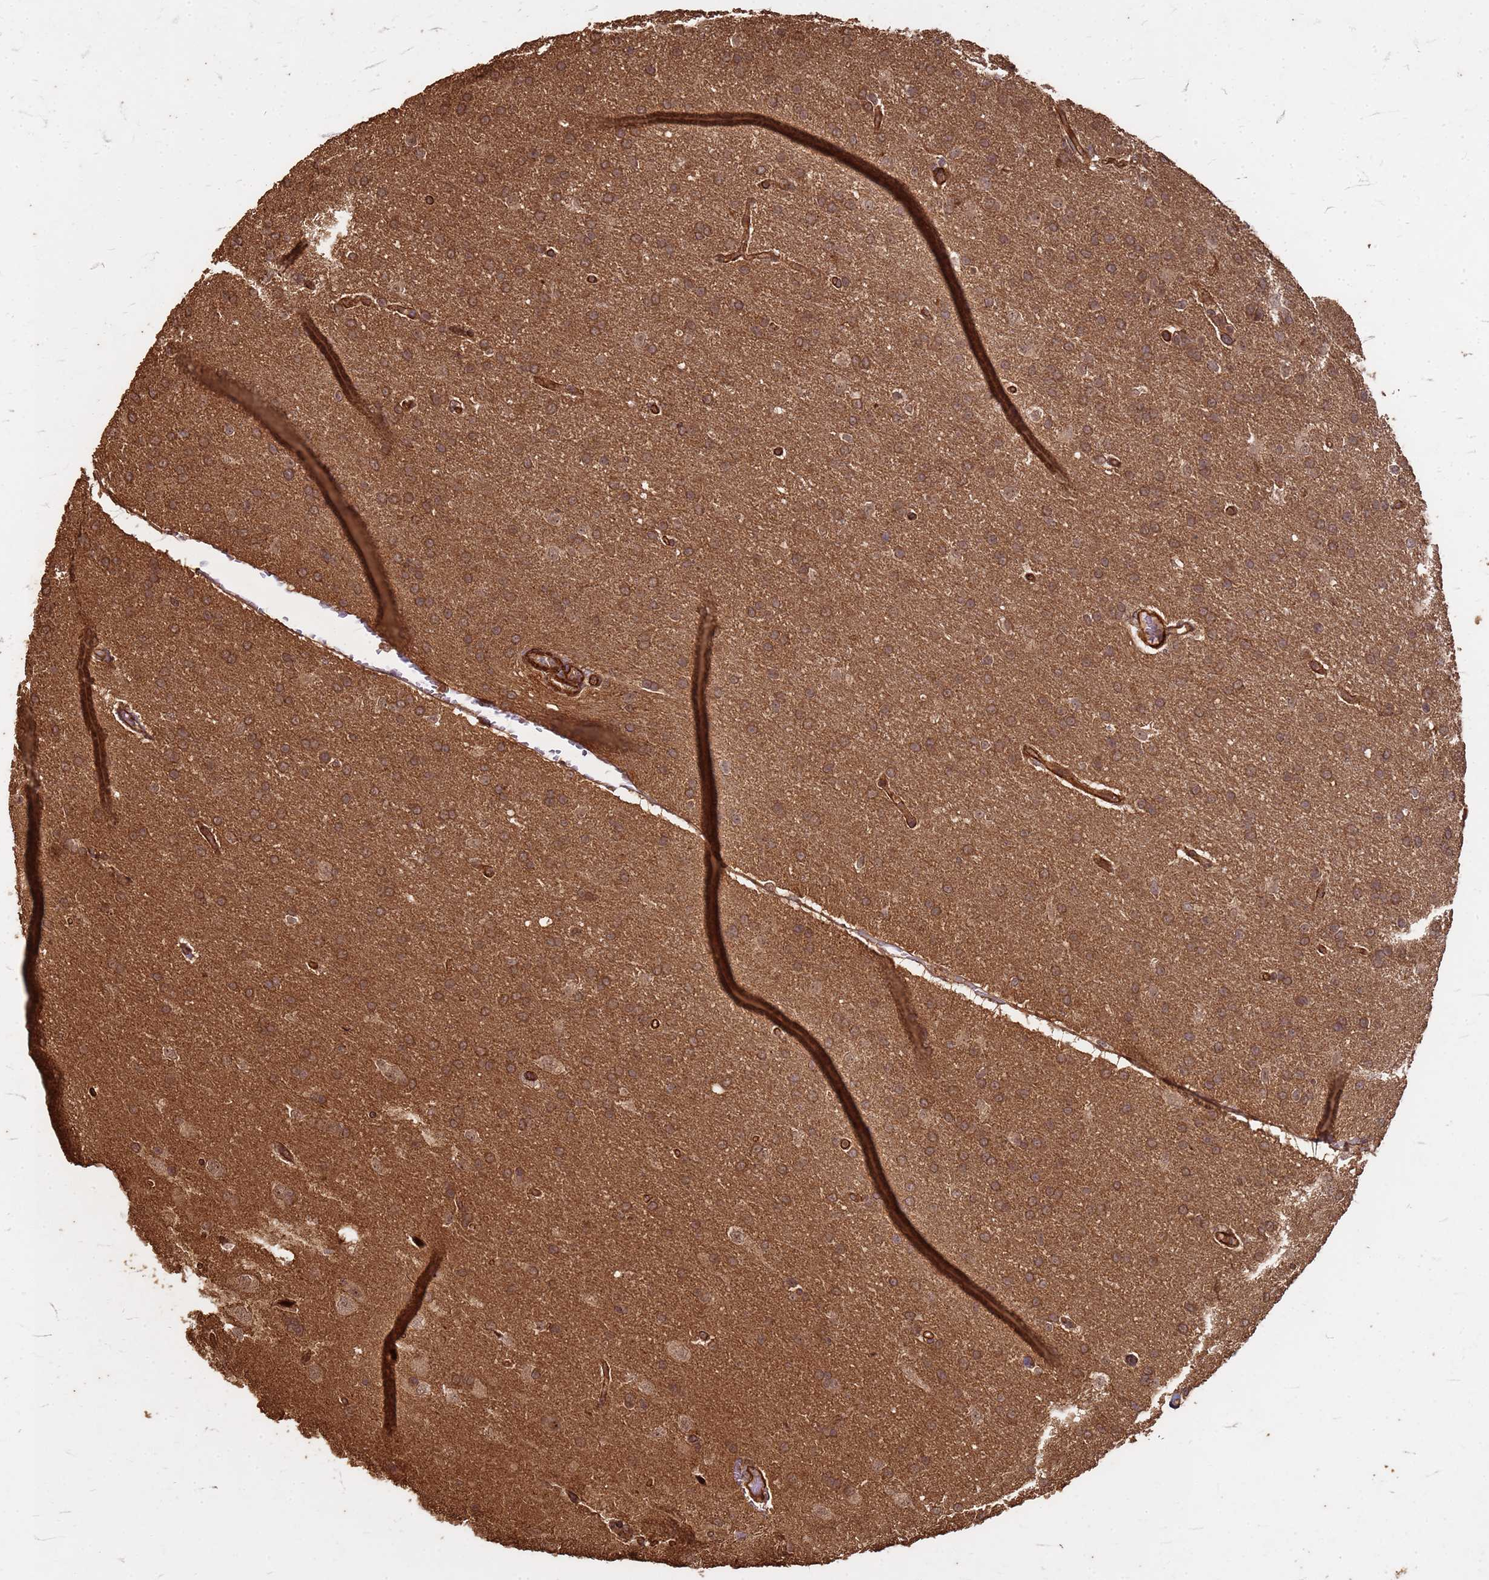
{"staining": {"intensity": "moderate", "quantity": ">75%", "location": "cytoplasmic/membranous,nuclear"}, "tissue": "glioma", "cell_type": "Tumor cells", "image_type": "cancer", "snomed": [{"axis": "morphology", "description": "Glioma, malignant, High grade"}, {"axis": "topography", "description": "Brain"}], "caption": "The image shows immunohistochemical staining of glioma. There is moderate cytoplasmic/membranous and nuclear positivity is seen in about >75% of tumor cells. Nuclei are stained in blue.", "gene": "KIF26A", "patient": {"sex": "male", "age": 72}}